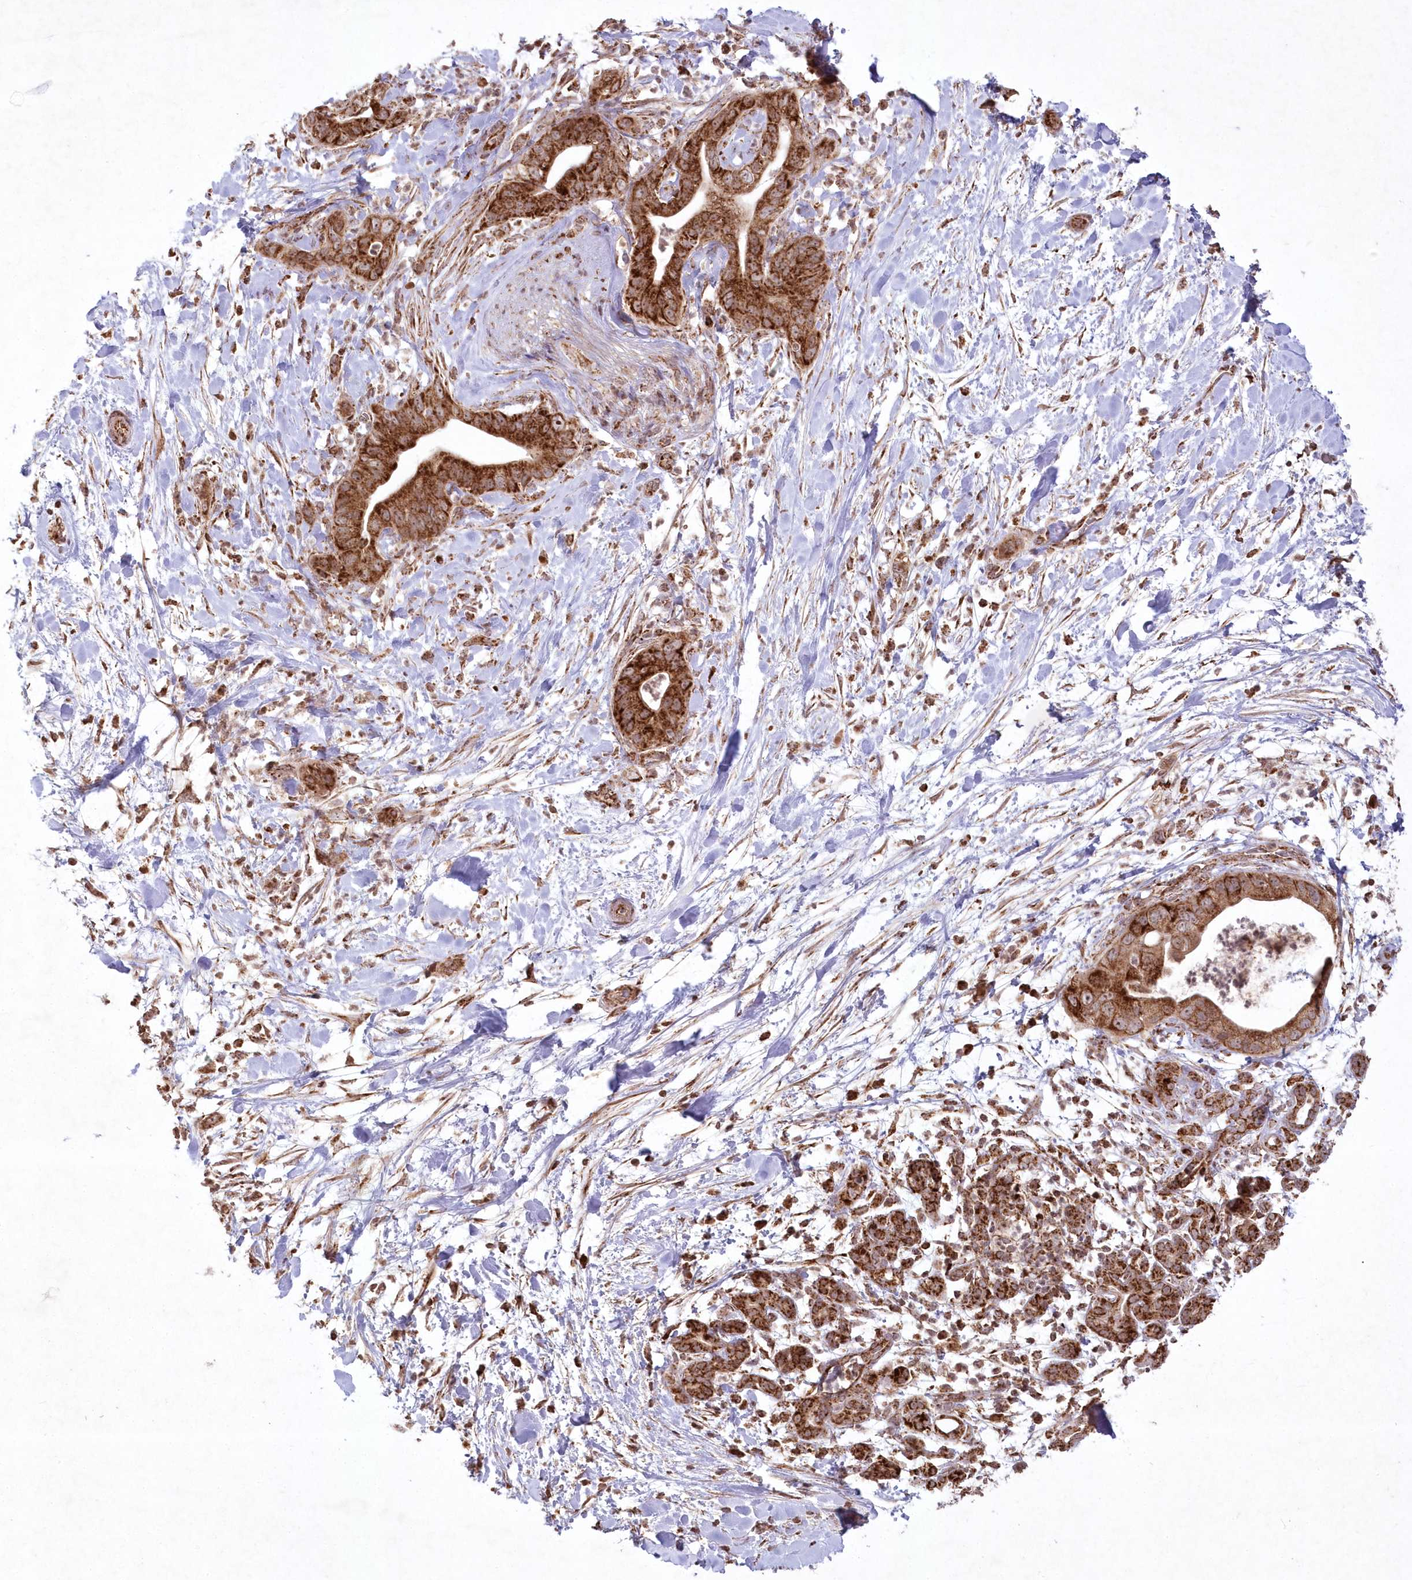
{"staining": {"intensity": "strong", "quantity": ">75%", "location": "cytoplasmic/membranous"}, "tissue": "pancreatic cancer", "cell_type": "Tumor cells", "image_type": "cancer", "snomed": [{"axis": "morphology", "description": "Adenocarcinoma, NOS"}, {"axis": "topography", "description": "Pancreas"}], "caption": "Immunohistochemical staining of human pancreatic cancer exhibits strong cytoplasmic/membranous protein staining in approximately >75% of tumor cells. The protein of interest is shown in brown color, while the nuclei are stained blue.", "gene": "LRPPRC", "patient": {"sex": "female", "age": 78}}